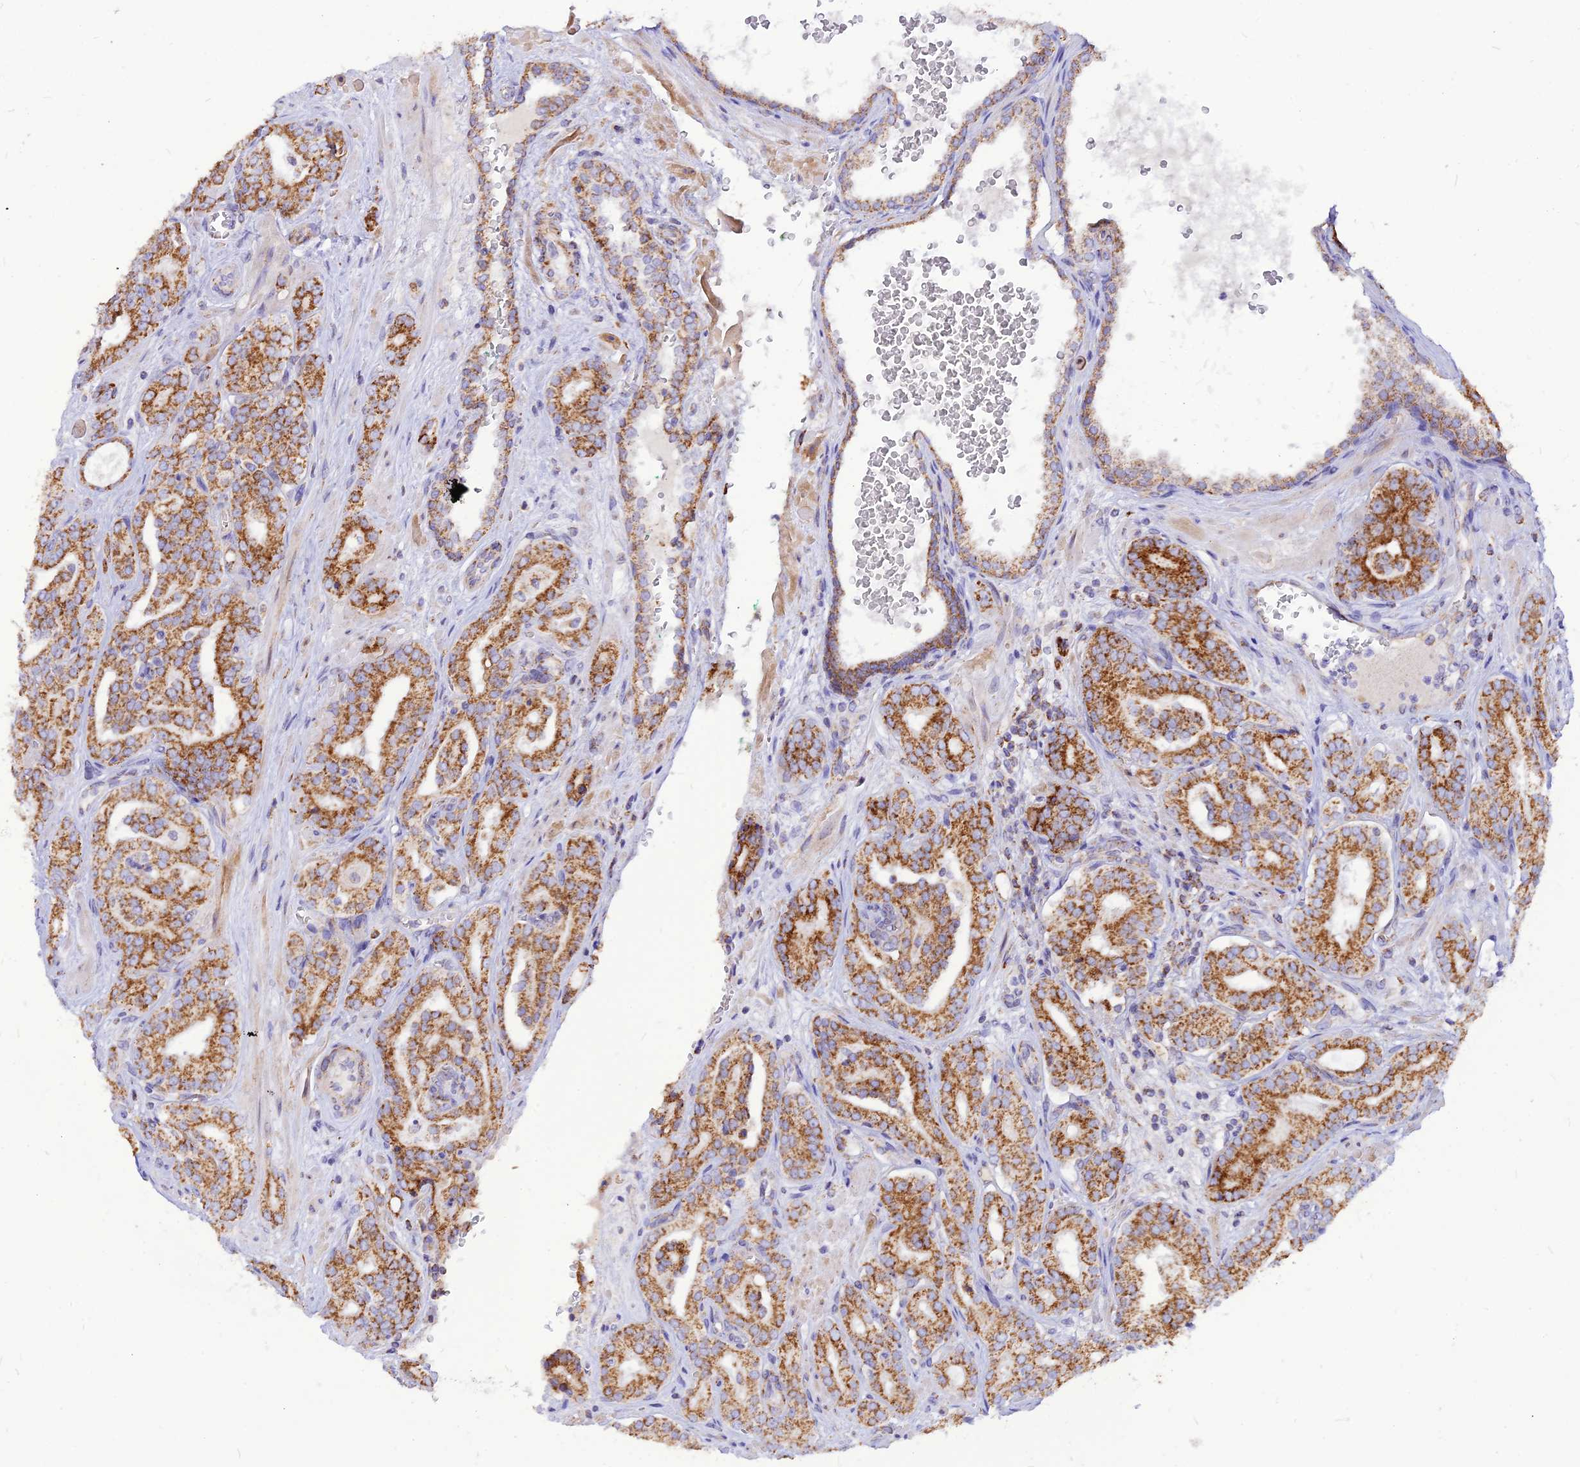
{"staining": {"intensity": "strong", "quantity": ">75%", "location": "cytoplasmic/membranous"}, "tissue": "prostate cancer", "cell_type": "Tumor cells", "image_type": "cancer", "snomed": [{"axis": "morphology", "description": "Adenocarcinoma, High grade"}, {"axis": "topography", "description": "Prostate"}], "caption": "This histopathology image reveals prostate cancer stained with immunohistochemistry (IHC) to label a protein in brown. The cytoplasmic/membranous of tumor cells show strong positivity for the protein. Nuclei are counter-stained blue.", "gene": "ECI1", "patient": {"sex": "male", "age": 66}}